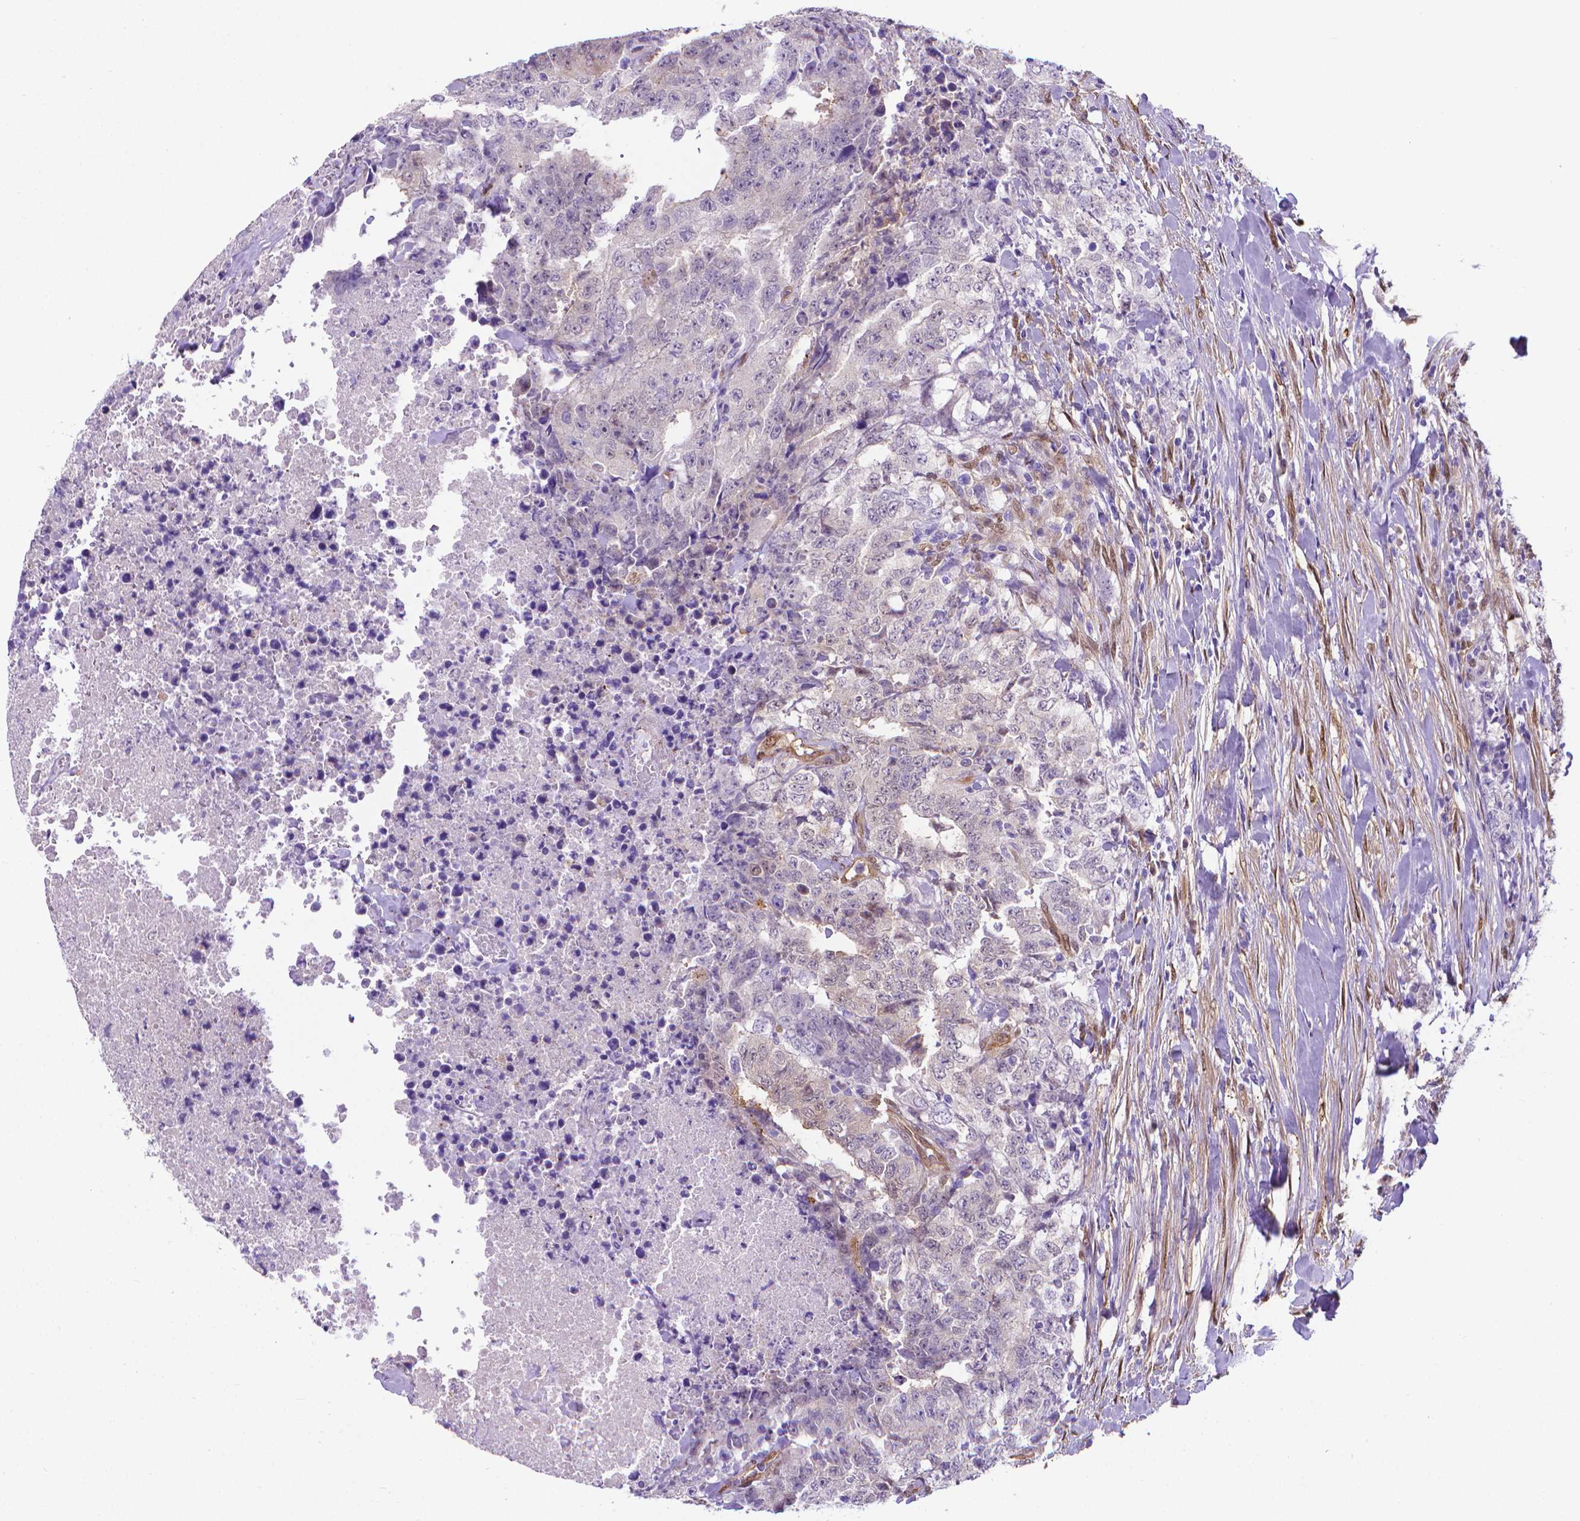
{"staining": {"intensity": "negative", "quantity": "none", "location": "none"}, "tissue": "testis cancer", "cell_type": "Tumor cells", "image_type": "cancer", "snomed": [{"axis": "morphology", "description": "Carcinoma, Embryonal, NOS"}, {"axis": "topography", "description": "Testis"}], "caption": "Photomicrograph shows no protein positivity in tumor cells of embryonal carcinoma (testis) tissue.", "gene": "CLIC4", "patient": {"sex": "male", "age": 24}}